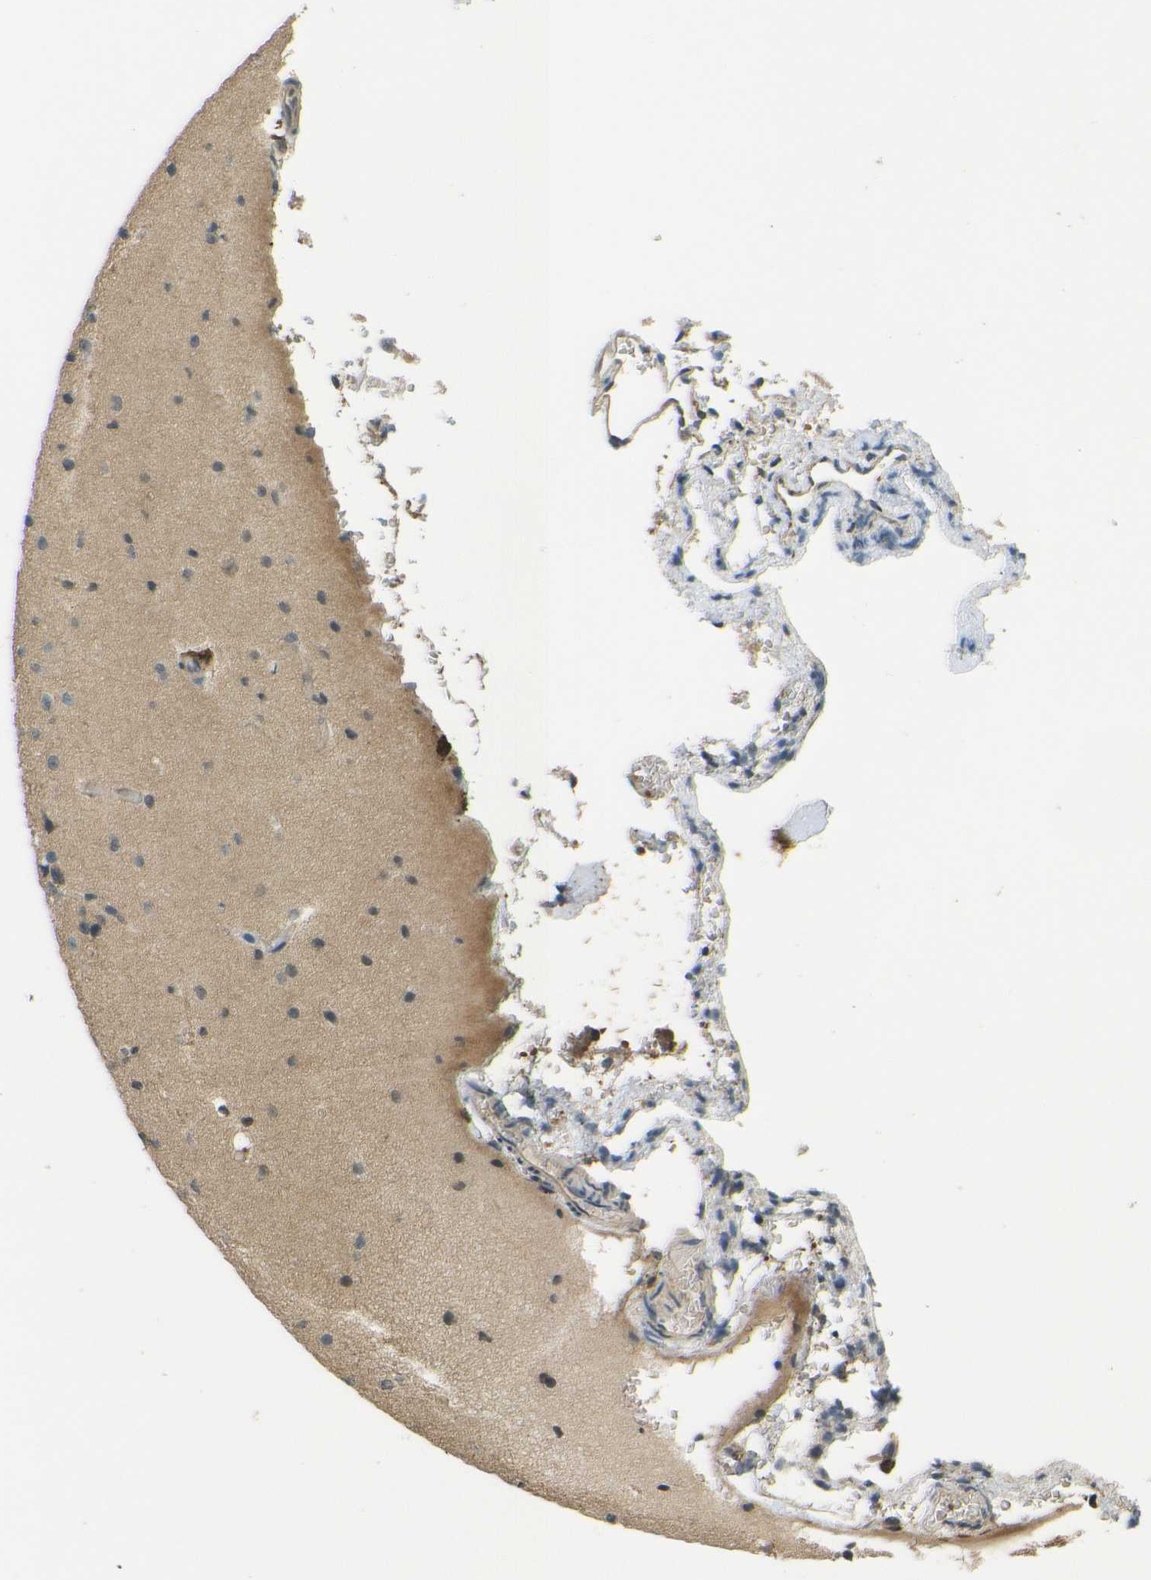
{"staining": {"intensity": "negative", "quantity": "none", "location": "none"}, "tissue": "cerebral cortex", "cell_type": "Endothelial cells", "image_type": "normal", "snomed": [{"axis": "morphology", "description": "Normal tissue, NOS"}, {"axis": "morphology", "description": "Developmental malformation"}, {"axis": "topography", "description": "Cerebral cortex"}], "caption": "This is a image of immunohistochemistry staining of unremarkable cerebral cortex, which shows no expression in endothelial cells. (Brightfield microscopy of DAB (3,3'-diaminobenzidine) immunohistochemistry at high magnification).", "gene": "DAB2", "patient": {"sex": "female", "age": 30}}